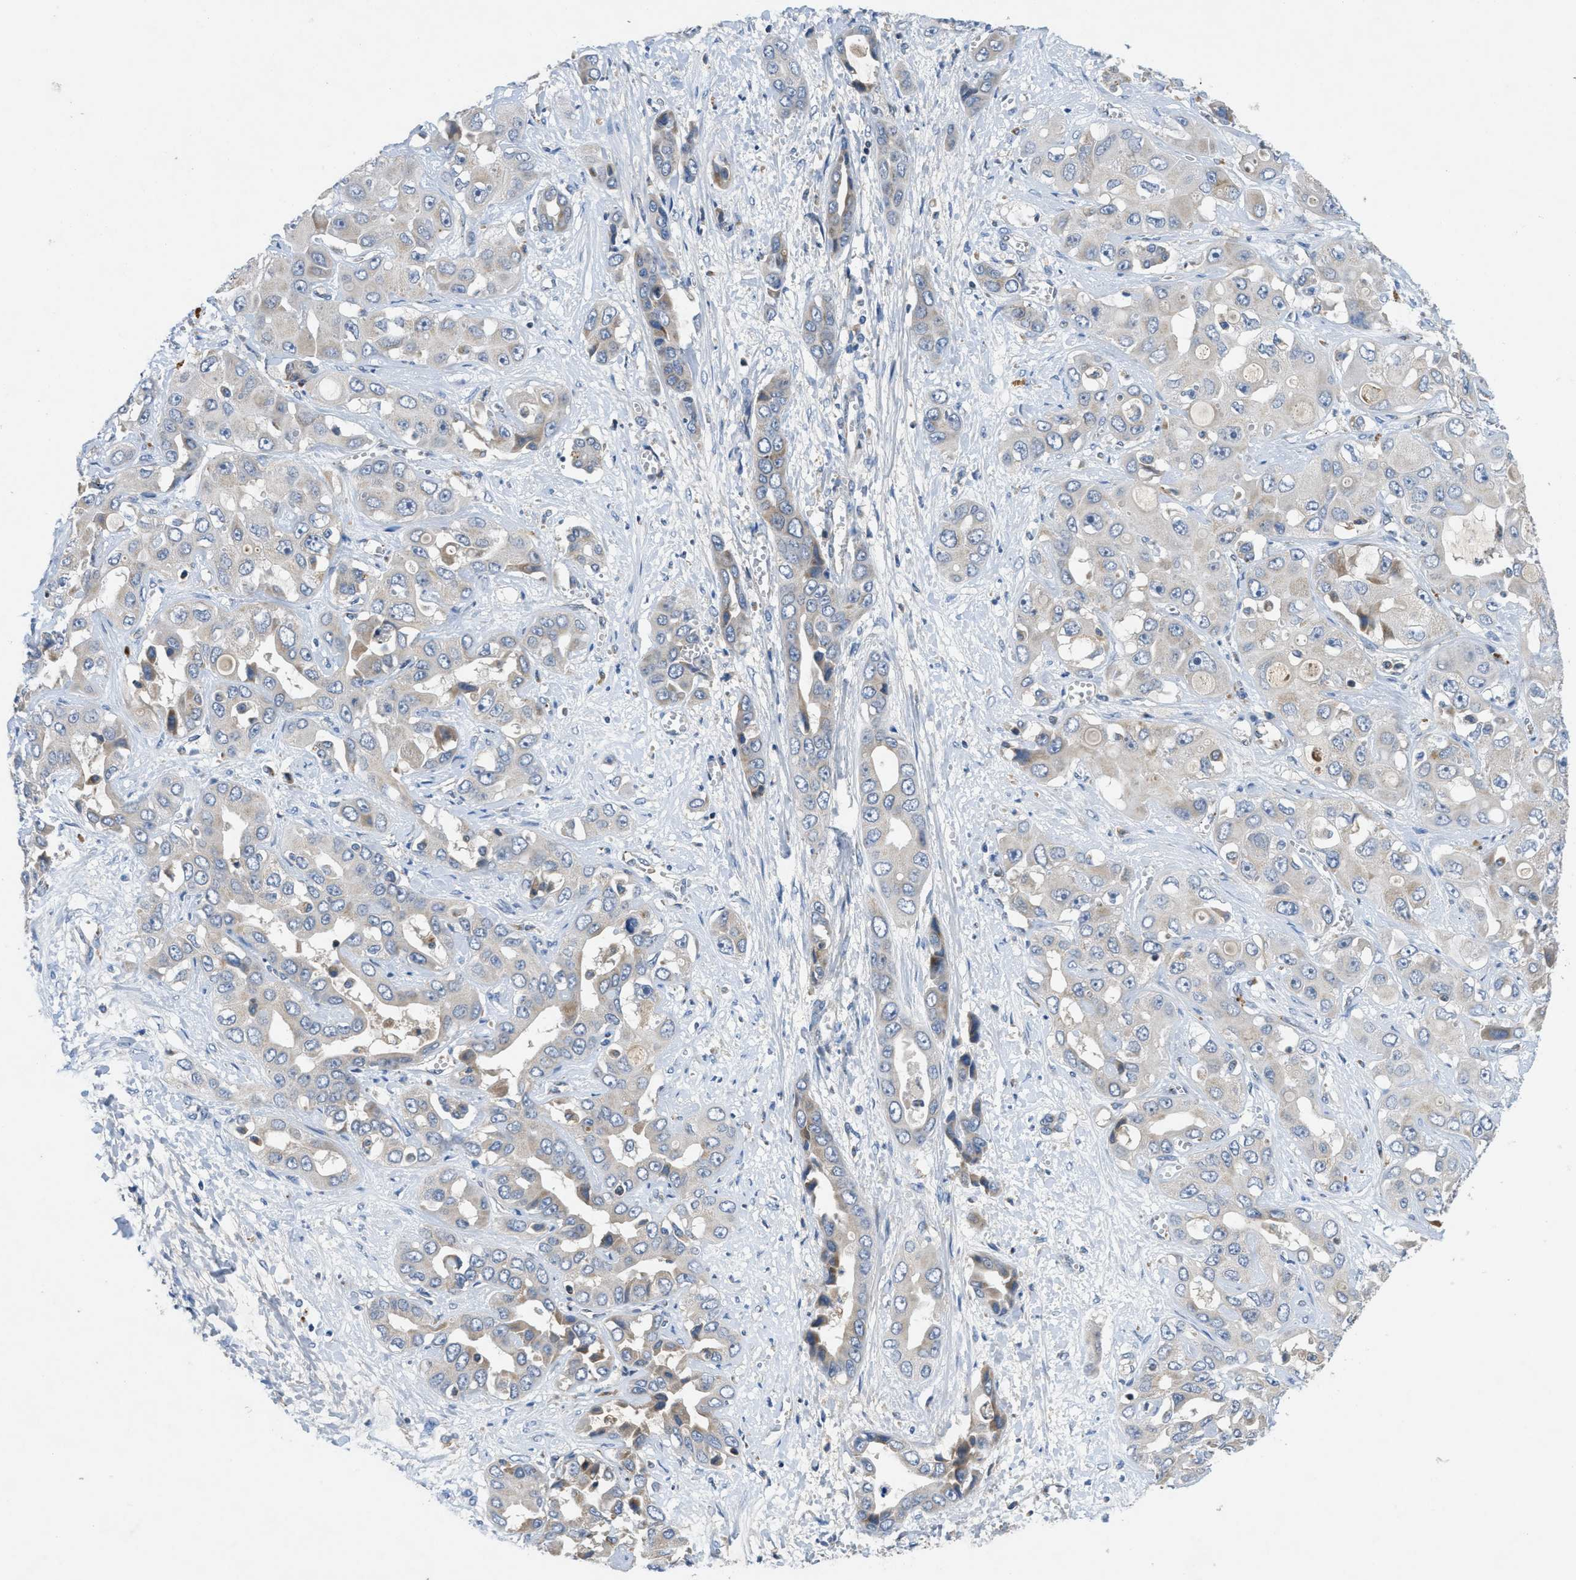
{"staining": {"intensity": "moderate", "quantity": "<25%", "location": "cytoplasmic/membranous"}, "tissue": "liver cancer", "cell_type": "Tumor cells", "image_type": "cancer", "snomed": [{"axis": "morphology", "description": "Cholangiocarcinoma"}, {"axis": "topography", "description": "Liver"}], "caption": "A photomicrograph of human cholangiocarcinoma (liver) stained for a protein shows moderate cytoplasmic/membranous brown staining in tumor cells. (IHC, brightfield microscopy, high magnification).", "gene": "PNKD", "patient": {"sex": "female", "age": 52}}